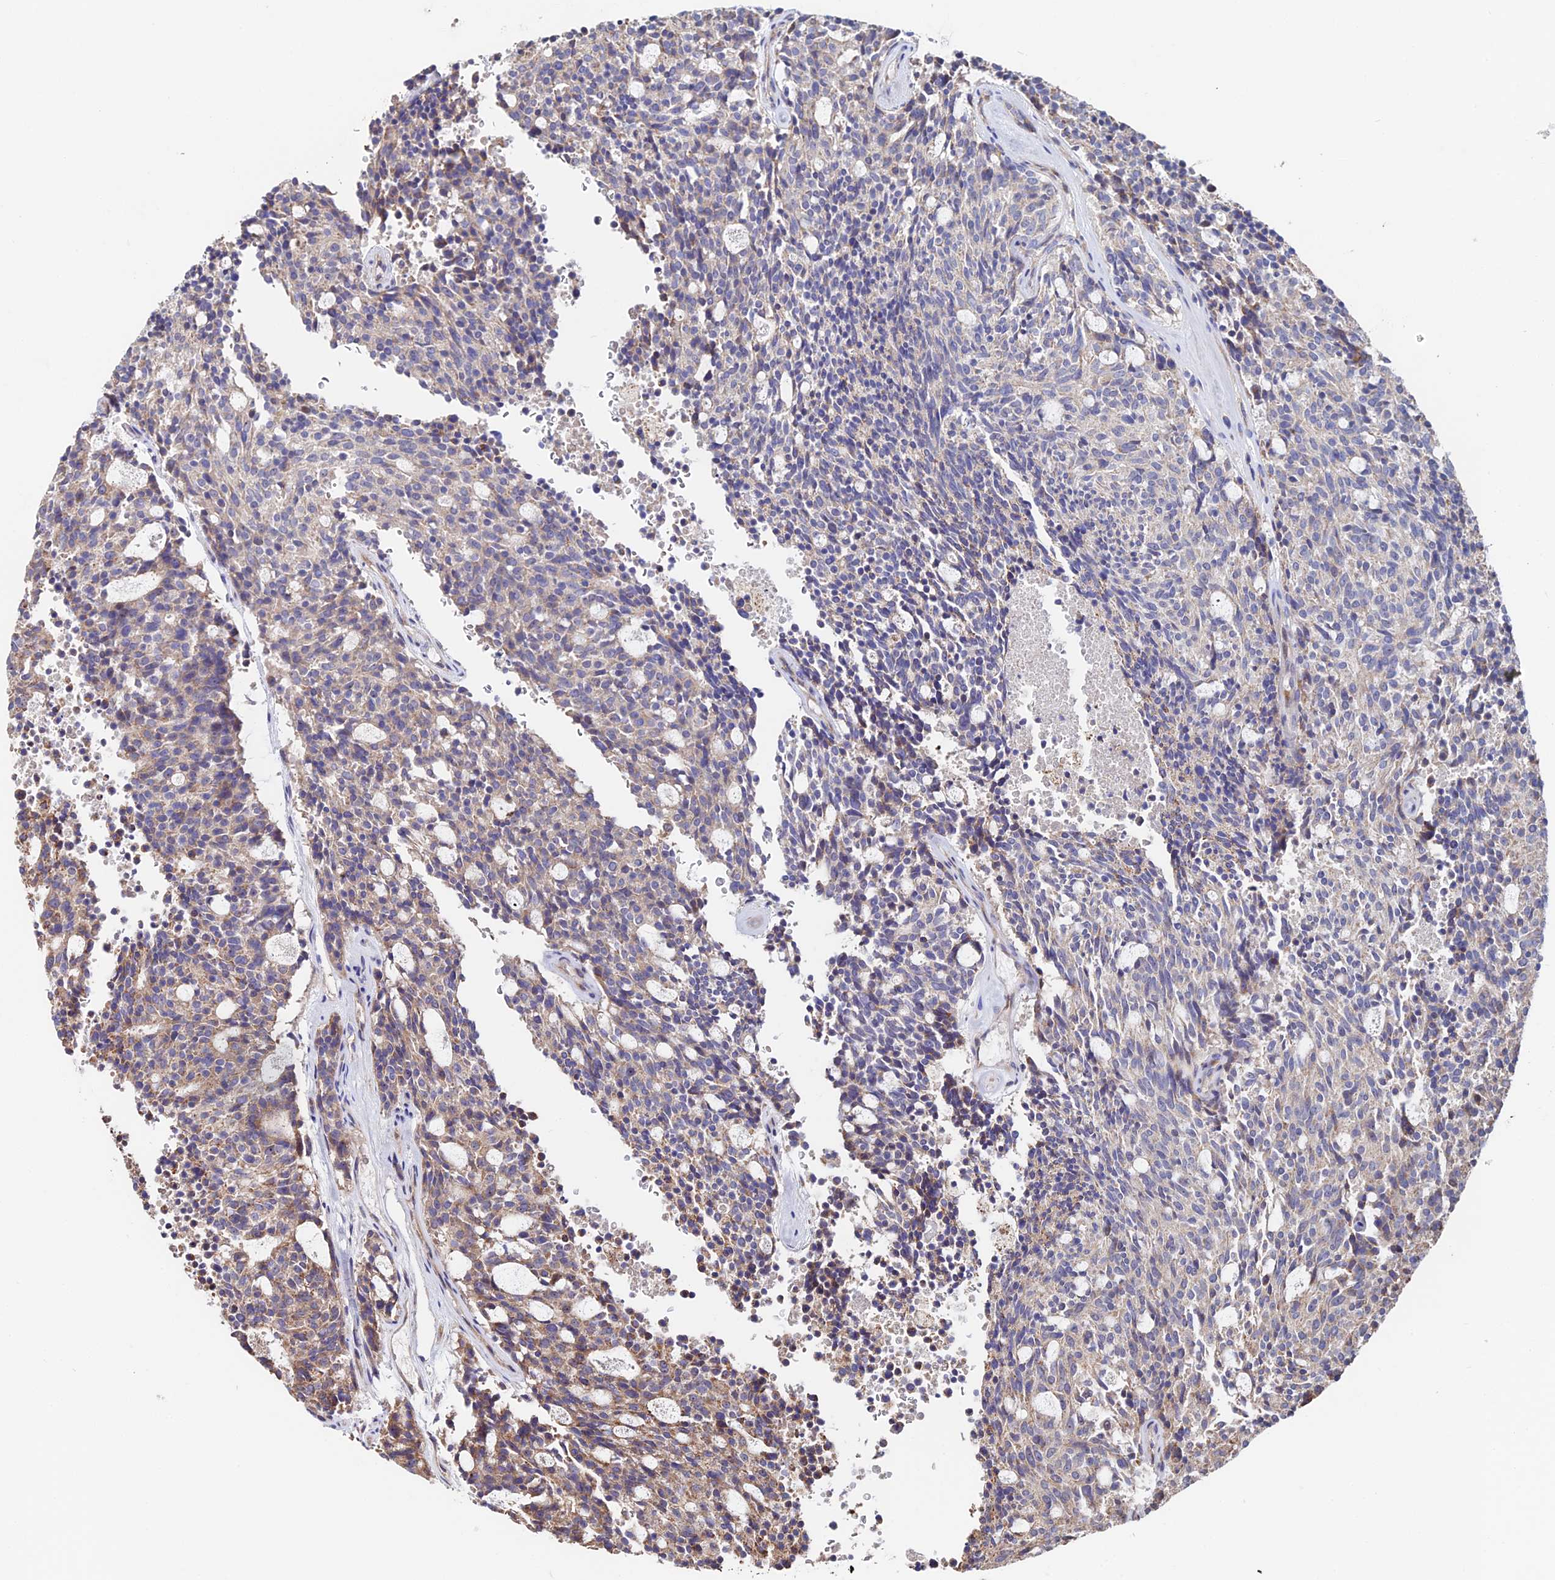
{"staining": {"intensity": "weak", "quantity": "25%-75%", "location": "cytoplasmic/membranous"}, "tissue": "carcinoid", "cell_type": "Tumor cells", "image_type": "cancer", "snomed": [{"axis": "morphology", "description": "Carcinoid, malignant, NOS"}, {"axis": "topography", "description": "Pancreas"}], "caption": "Carcinoid stained with a protein marker reveals weak staining in tumor cells.", "gene": "ACTR5", "patient": {"sex": "female", "age": 54}}